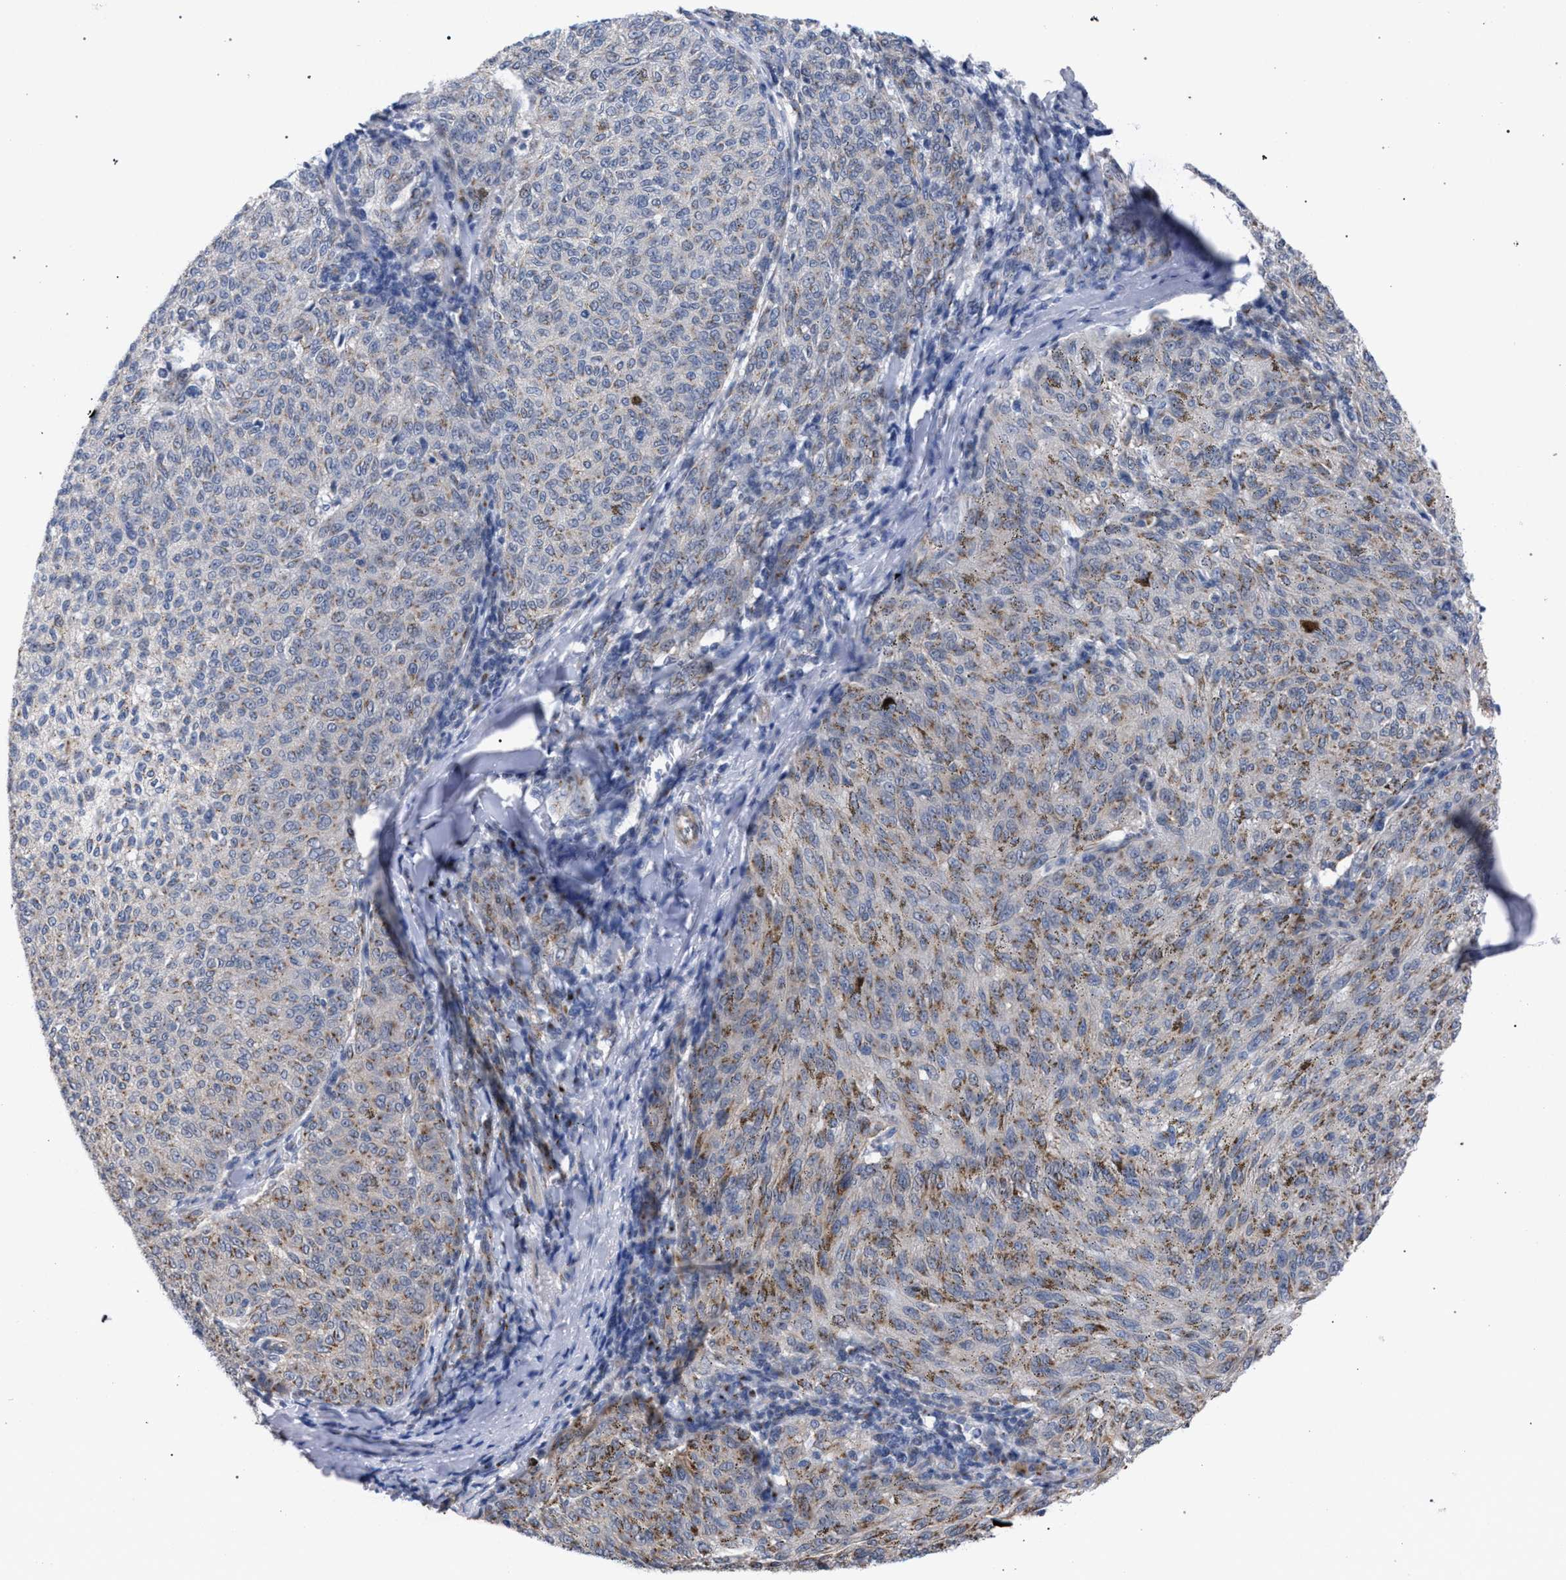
{"staining": {"intensity": "moderate", "quantity": "<25%", "location": "cytoplasmic/membranous"}, "tissue": "melanoma", "cell_type": "Tumor cells", "image_type": "cancer", "snomed": [{"axis": "morphology", "description": "Malignant melanoma, NOS"}, {"axis": "topography", "description": "Skin"}], "caption": "Protein analysis of malignant melanoma tissue exhibits moderate cytoplasmic/membranous positivity in about <25% of tumor cells.", "gene": "GOLGA2", "patient": {"sex": "female", "age": 72}}